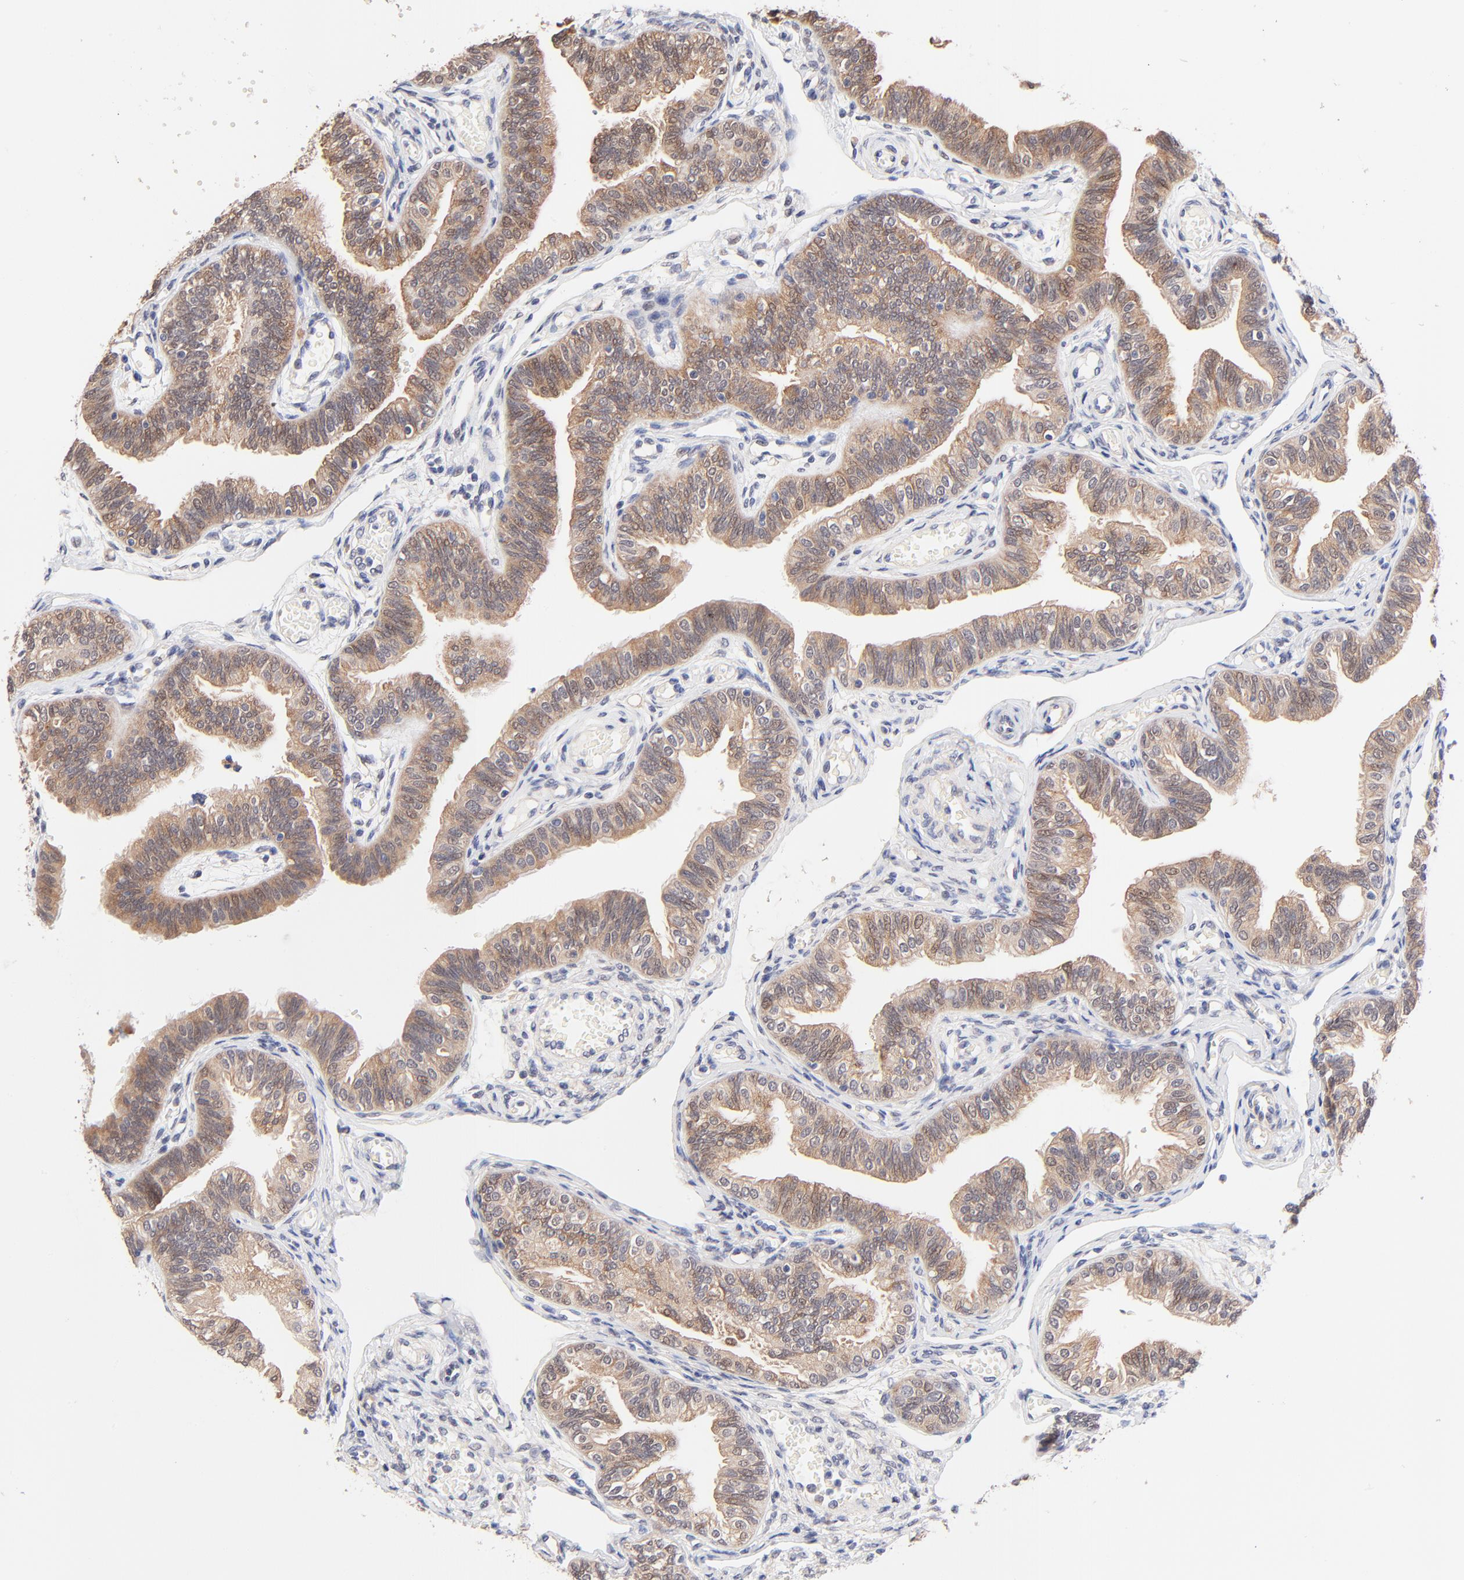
{"staining": {"intensity": "moderate", "quantity": ">75%", "location": "cytoplasmic/membranous,nuclear"}, "tissue": "fallopian tube", "cell_type": "Glandular cells", "image_type": "normal", "snomed": [{"axis": "morphology", "description": "Normal tissue, NOS"}, {"axis": "morphology", "description": "Dermoid, NOS"}, {"axis": "topography", "description": "Fallopian tube"}], "caption": "Protein staining of benign fallopian tube demonstrates moderate cytoplasmic/membranous,nuclear positivity in approximately >75% of glandular cells. Immunohistochemistry (ihc) stains the protein of interest in brown and the nuclei are stained blue.", "gene": "TXNL1", "patient": {"sex": "female", "age": 33}}